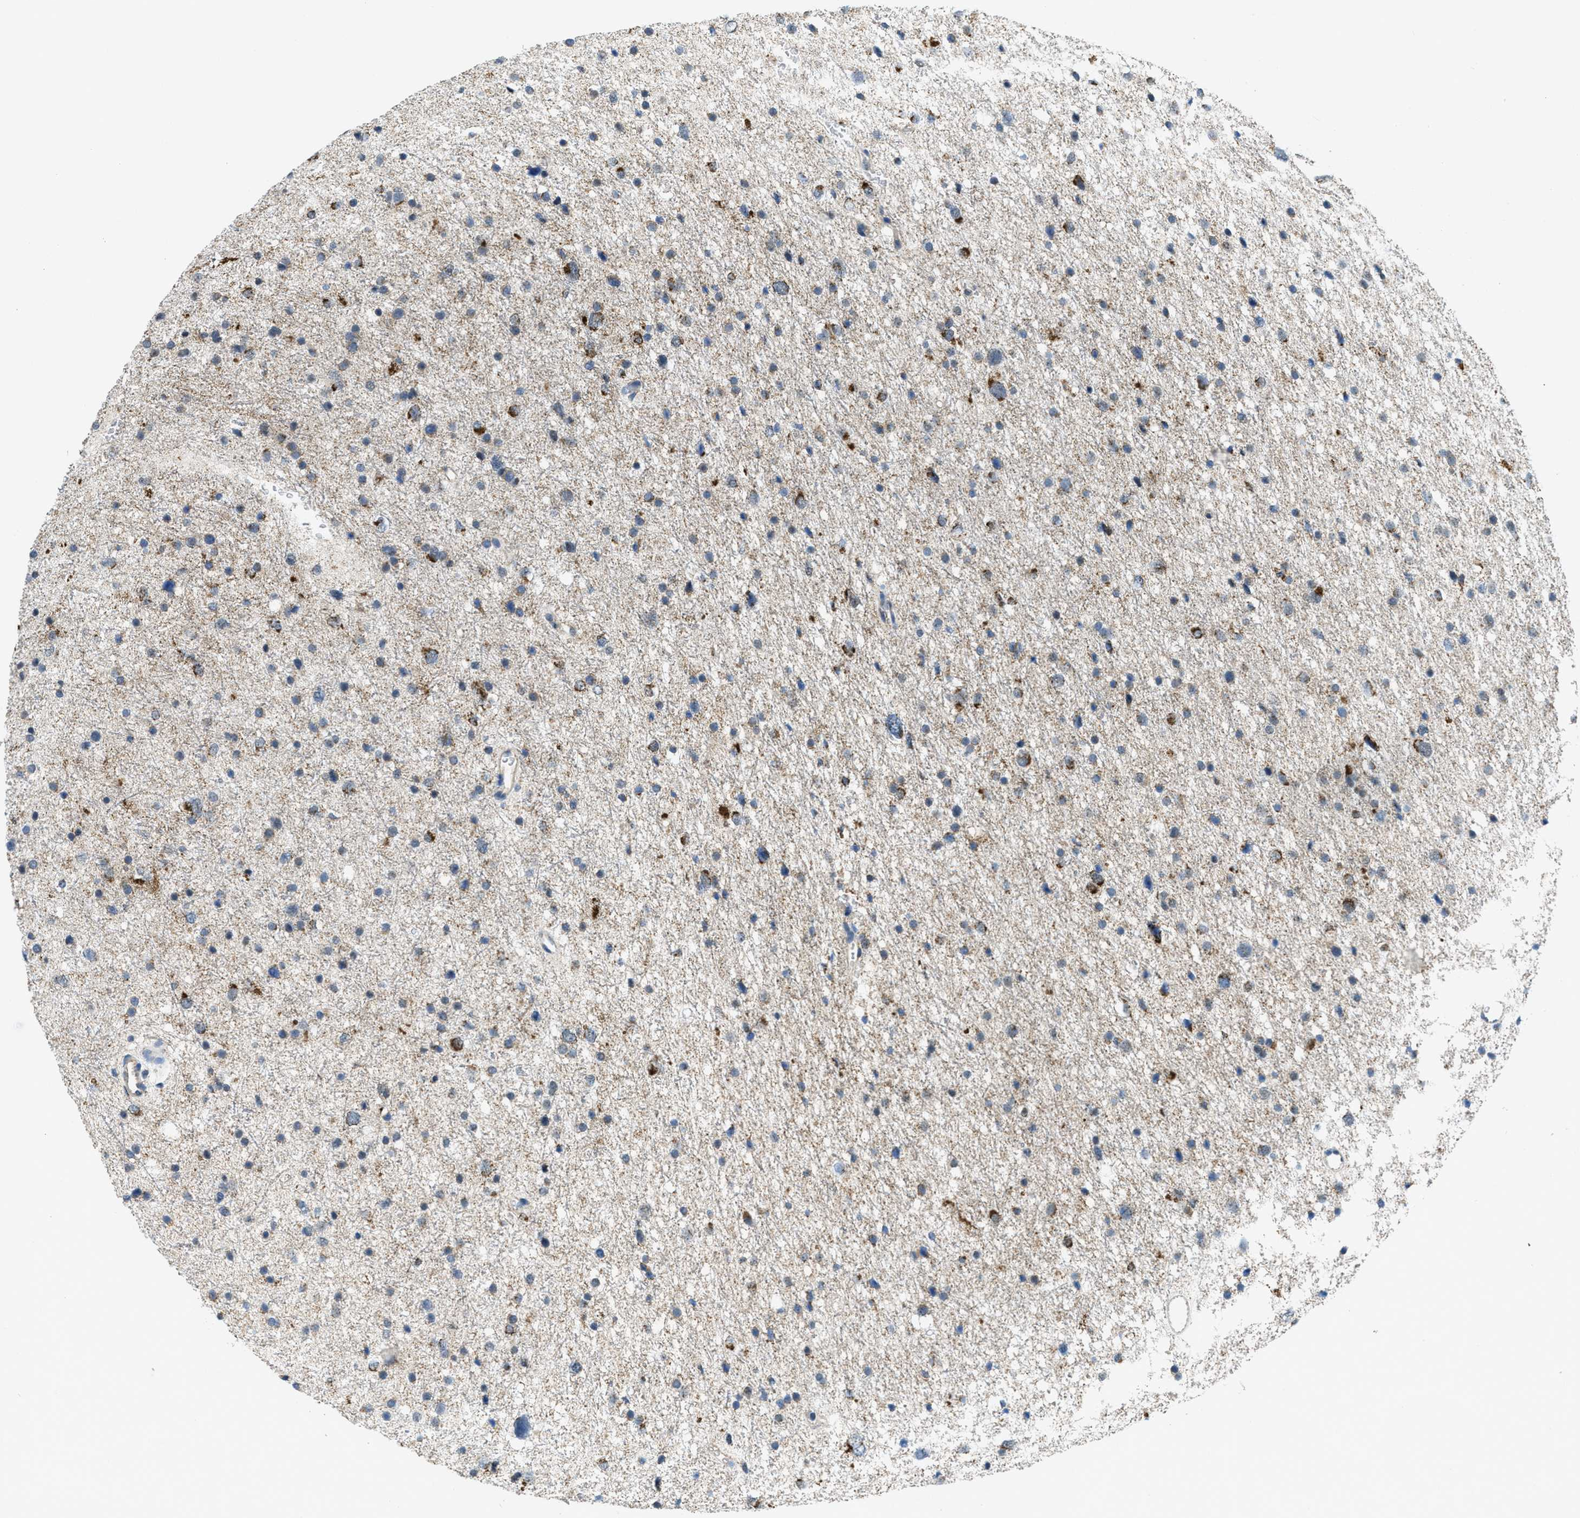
{"staining": {"intensity": "moderate", "quantity": "25%-75%", "location": "cytoplasmic/membranous"}, "tissue": "glioma", "cell_type": "Tumor cells", "image_type": "cancer", "snomed": [{"axis": "morphology", "description": "Glioma, malignant, Low grade"}, {"axis": "topography", "description": "Brain"}], "caption": "Glioma stained with a protein marker demonstrates moderate staining in tumor cells.", "gene": "TOMM70", "patient": {"sex": "female", "age": 37}}